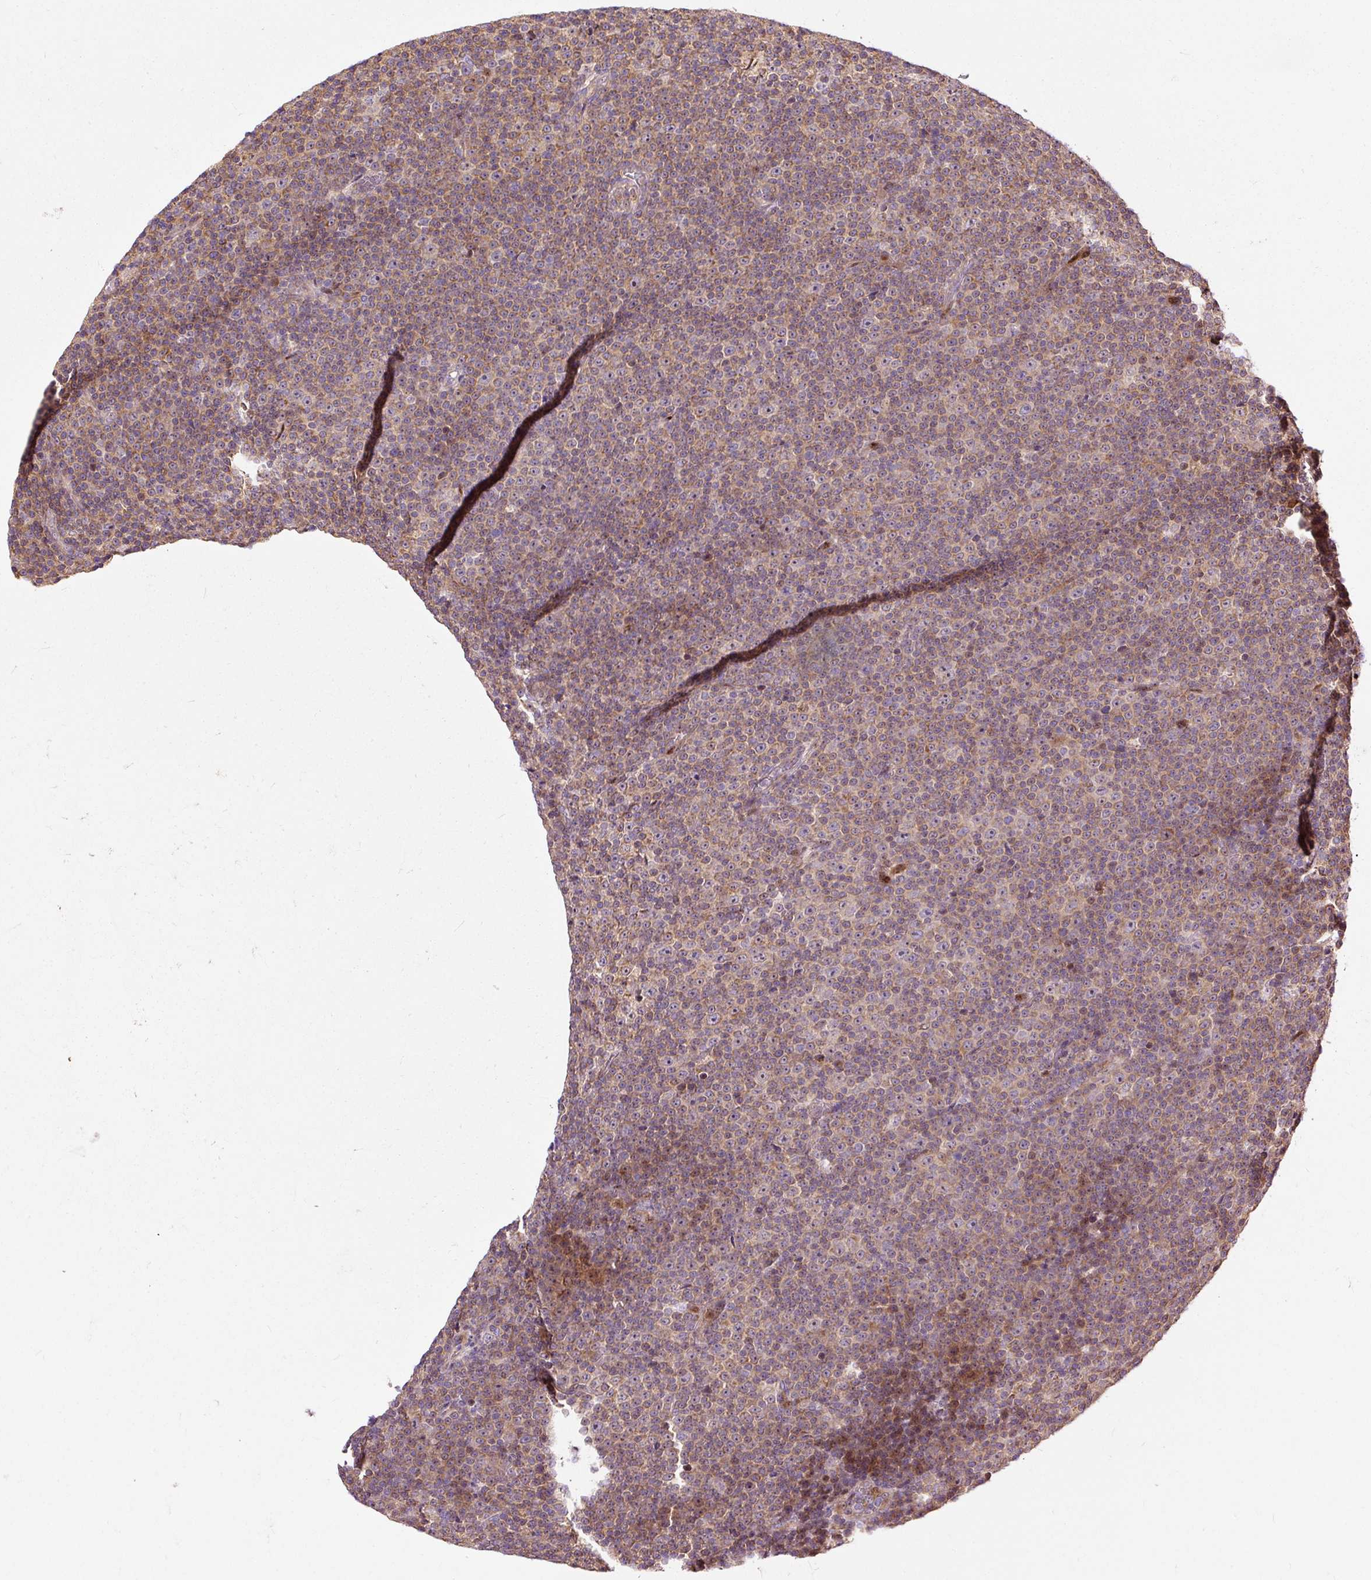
{"staining": {"intensity": "weak", "quantity": "25%-75%", "location": "cytoplasmic/membranous"}, "tissue": "lymphoma", "cell_type": "Tumor cells", "image_type": "cancer", "snomed": [{"axis": "morphology", "description": "Malignant lymphoma, non-Hodgkin's type, Low grade"}, {"axis": "topography", "description": "Lymph node"}], "caption": "Protein staining reveals weak cytoplasmic/membranous positivity in about 25%-75% of tumor cells in malignant lymphoma, non-Hodgkin's type (low-grade).", "gene": "BOLA3", "patient": {"sex": "female", "age": 67}}